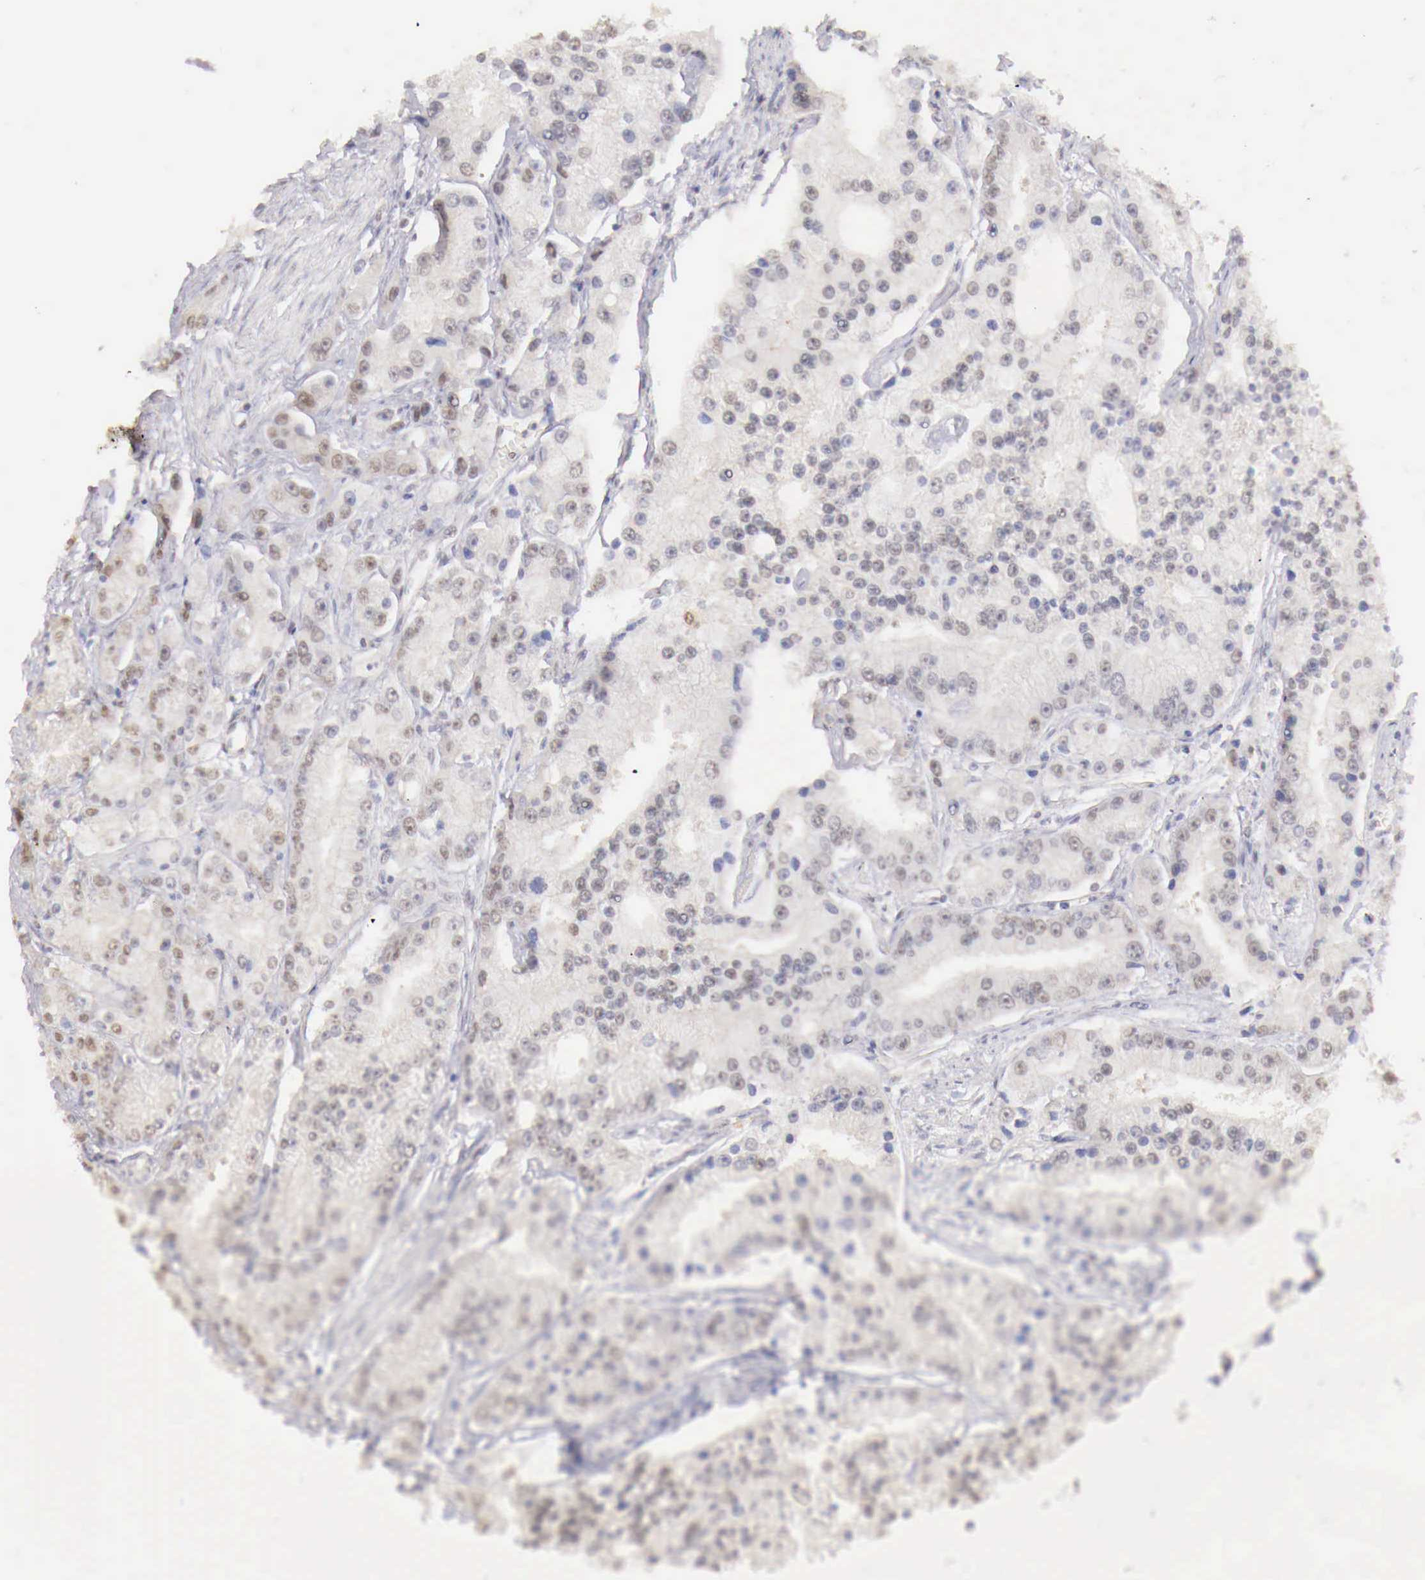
{"staining": {"intensity": "weak", "quantity": "25%-75%", "location": "cytoplasmic/membranous,nuclear"}, "tissue": "prostate cancer", "cell_type": "Tumor cells", "image_type": "cancer", "snomed": [{"axis": "morphology", "description": "Adenocarcinoma, Medium grade"}, {"axis": "topography", "description": "Prostate"}], "caption": "Adenocarcinoma (medium-grade) (prostate) was stained to show a protein in brown. There is low levels of weak cytoplasmic/membranous and nuclear positivity in approximately 25%-75% of tumor cells.", "gene": "UBA1", "patient": {"sex": "male", "age": 72}}